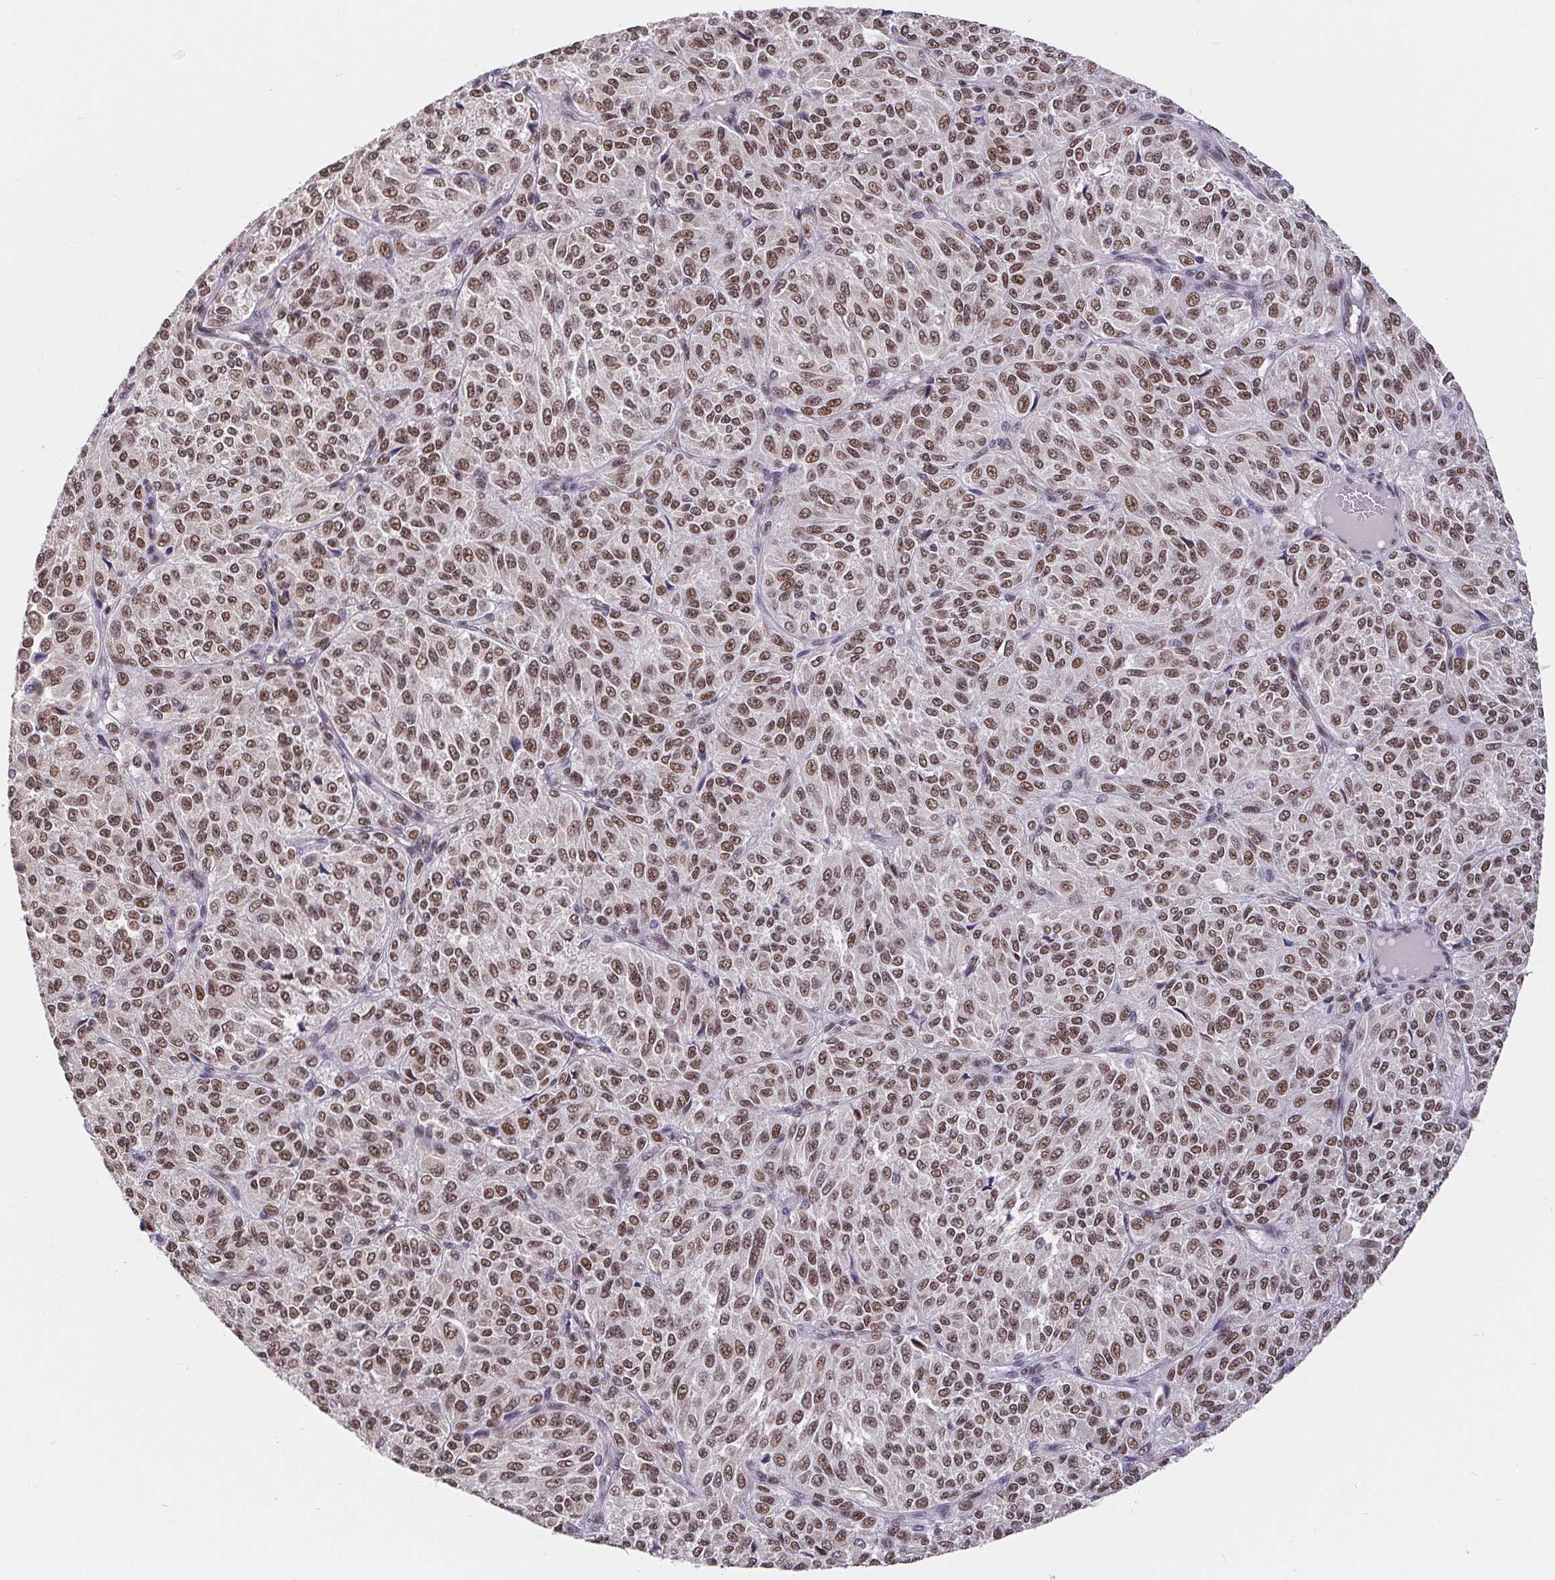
{"staining": {"intensity": "moderate", "quantity": ">75%", "location": "nuclear"}, "tissue": "melanoma", "cell_type": "Tumor cells", "image_type": "cancer", "snomed": [{"axis": "morphology", "description": "Malignant melanoma, Metastatic site"}, {"axis": "topography", "description": "Brain"}], "caption": "Immunohistochemistry (DAB (3,3'-diaminobenzidine)) staining of melanoma demonstrates moderate nuclear protein expression in about >75% of tumor cells.", "gene": "POU2F1", "patient": {"sex": "female", "age": 56}}